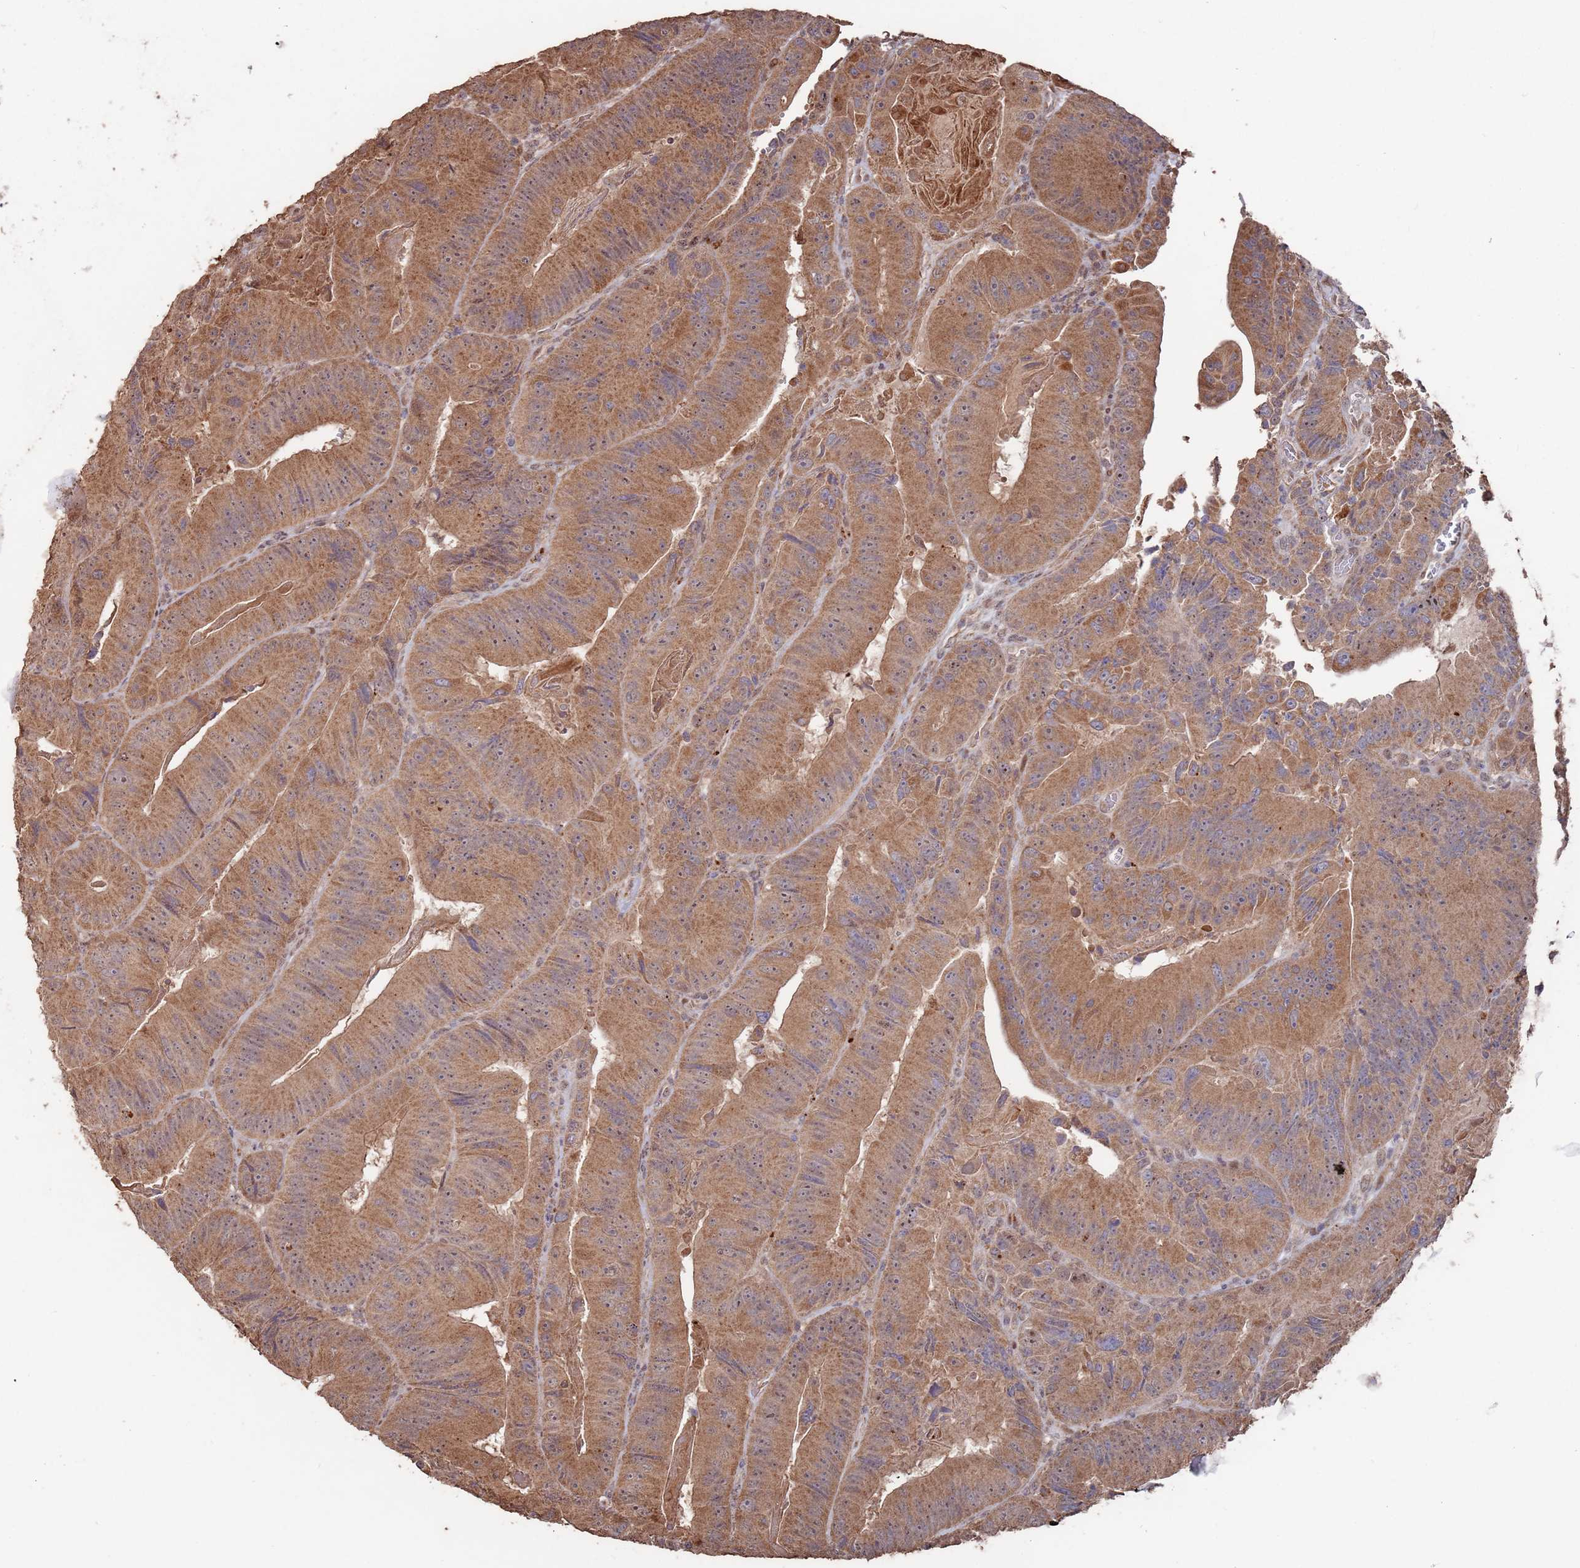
{"staining": {"intensity": "moderate", "quantity": ">75%", "location": "cytoplasmic/membranous"}, "tissue": "colorectal cancer", "cell_type": "Tumor cells", "image_type": "cancer", "snomed": [{"axis": "morphology", "description": "Adenocarcinoma, NOS"}, {"axis": "topography", "description": "Colon"}], "caption": "Moderate cytoplasmic/membranous protein expression is seen in approximately >75% of tumor cells in colorectal adenocarcinoma. Using DAB (brown) and hematoxylin (blue) stains, captured at high magnification using brightfield microscopy.", "gene": "PRR7", "patient": {"sex": "female", "age": 86}}